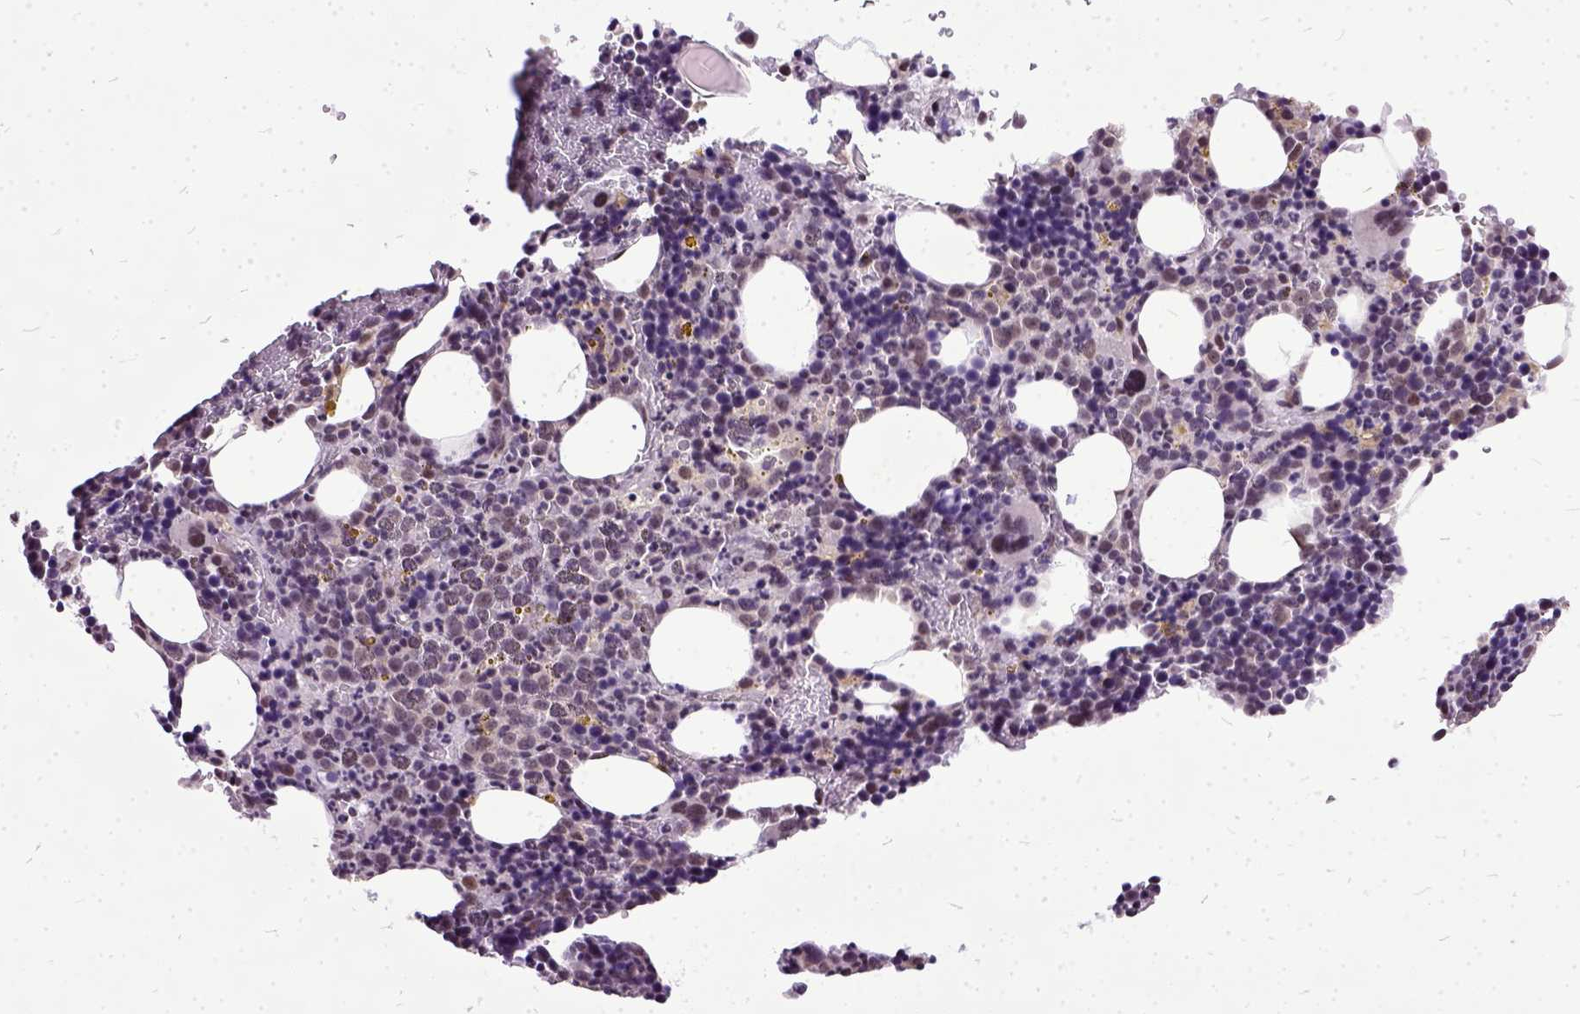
{"staining": {"intensity": "moderate", "quantity": "<25%", "location": "nuclear"}, "tissue": "bone marrow", "cell_type": "Hematopoietic cells", "image_type": "normal", "snomed": [{"axis": "morphology", "description": "Normal tissue, NOS"}, {"axis": "topography", "description": "Bone marrow"}], "caption": "Protein expression analysis of benign bone marrow shows moderate nuclear staining in about <25% of hematopoietic cells.", "gene": "ORC5", "patient": {"sex": "male", "age": 63}}